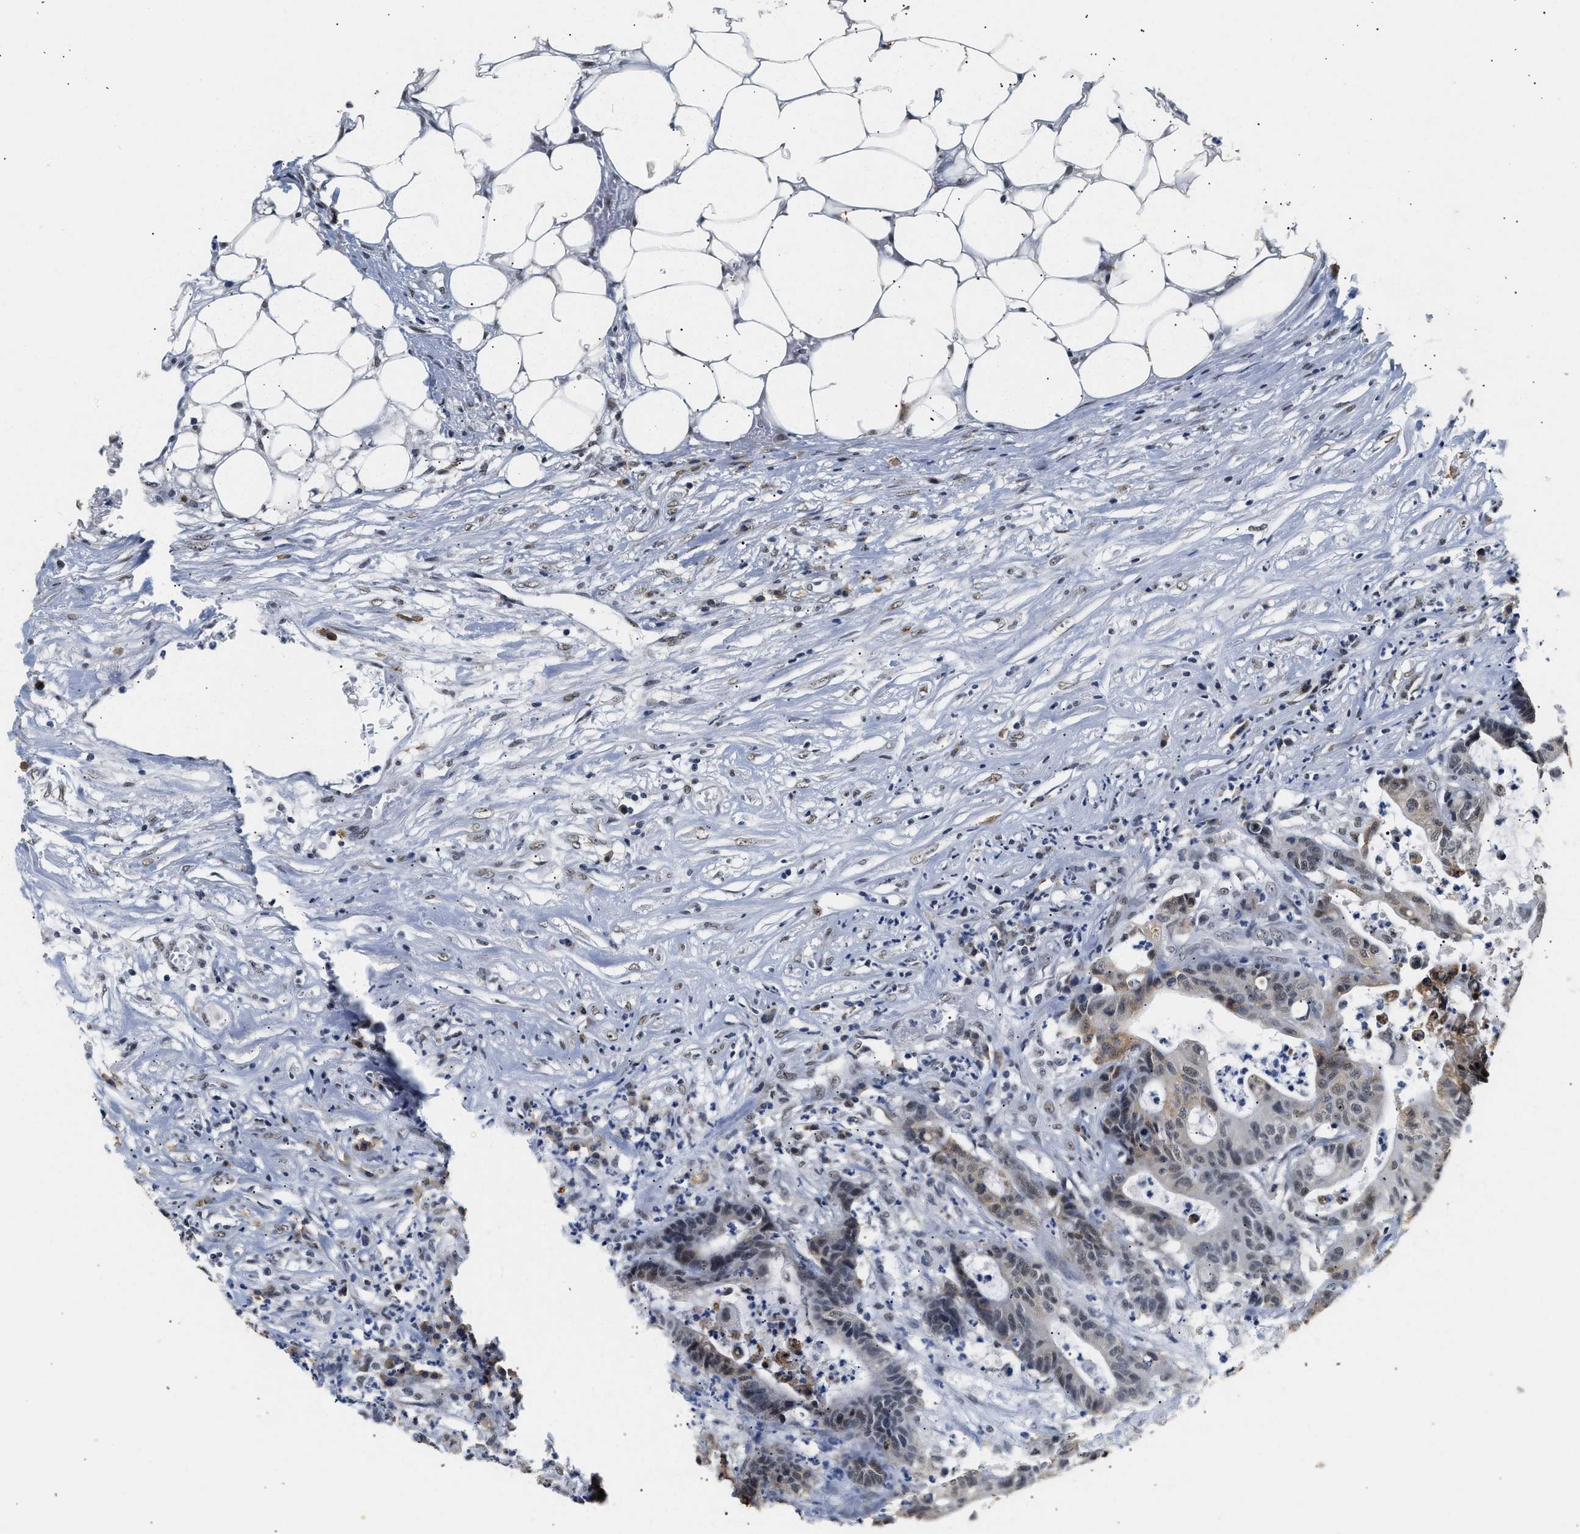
{"staining": {"intensity": "weak", "quantity": "25%-75%", "location": "cytoplasmic/membranous"}, "tissue": "colorectal cancer", "cell_type": "Tumor cells", "image_type": "cancer", "snomed": [{"axis": "morphology", "description": "Adenocarcinoma, NOS"}, {"axis": "topography", "description": "Colon"}], "caption": "Weak cytoplasmic/membranous protein expression is identified in about 25%-75% of tumor cells in colorectal cancer. Nuclei are stained in blue.", "gene": "THOC1", "patient": {"sex": "female", "age": 84}}